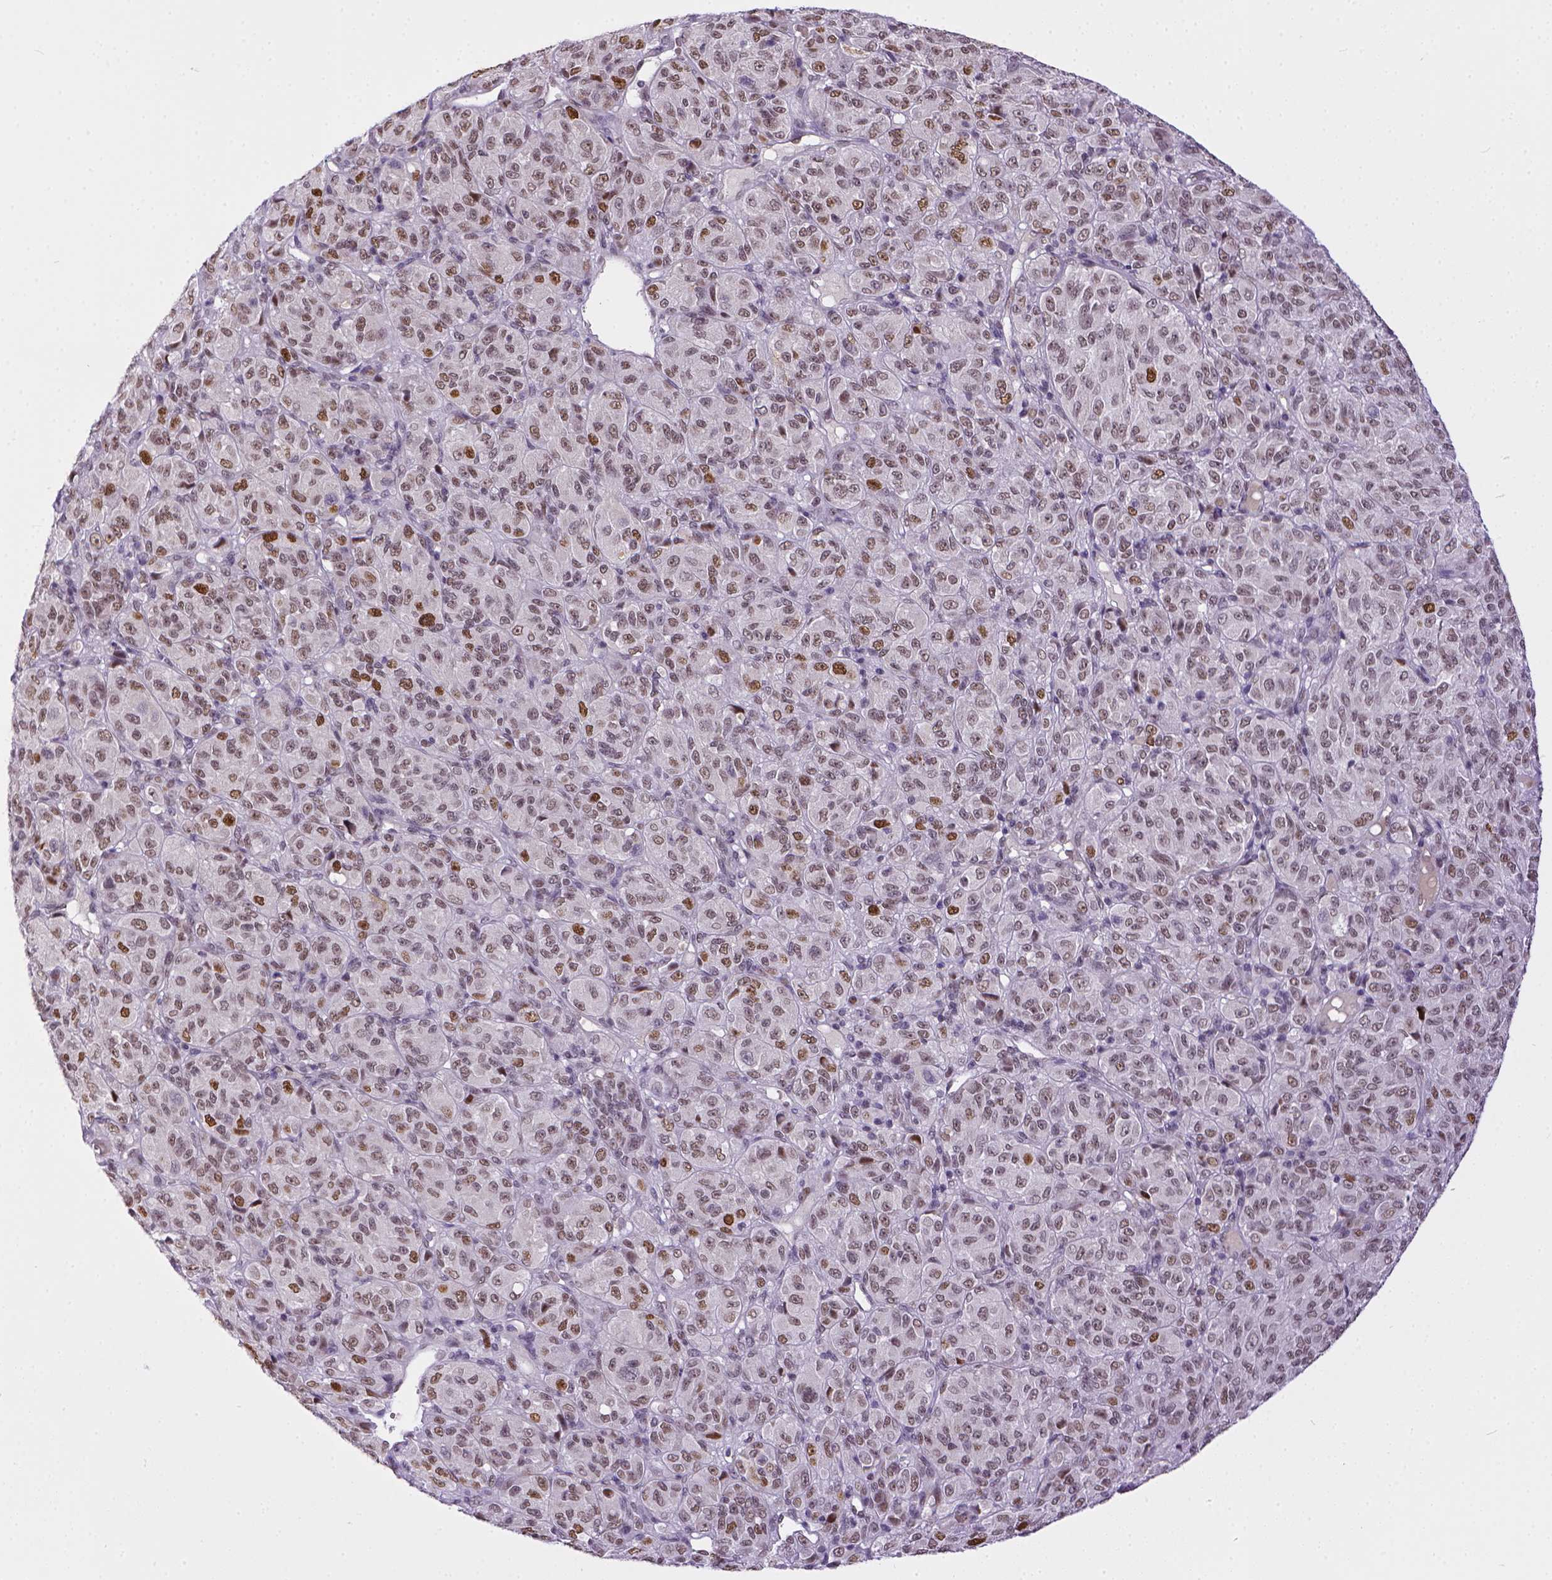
{"staining": {"intensity": "moderate", "quantity": "25%-75%", "location": "nuclear"}, "tissue": "melanoma", "cell_type": "Tumor cells", "image_type": "cancer", "snomed": [{"axis": "morphology", "description": "Malignant melanoma, Metastatic site"}, {"axis": "topography", "description": "Brain"}], "caption": "DAB (3,3'-diaminobenzidine) immunohistochemical staining of human malignant melanoma (metastatic site) displays moderate nuclear protein positivity in approximately 25%-75% of tumor cells.", "gene": "ERCC1", "patient": {"sex": "female", "age": 56}}